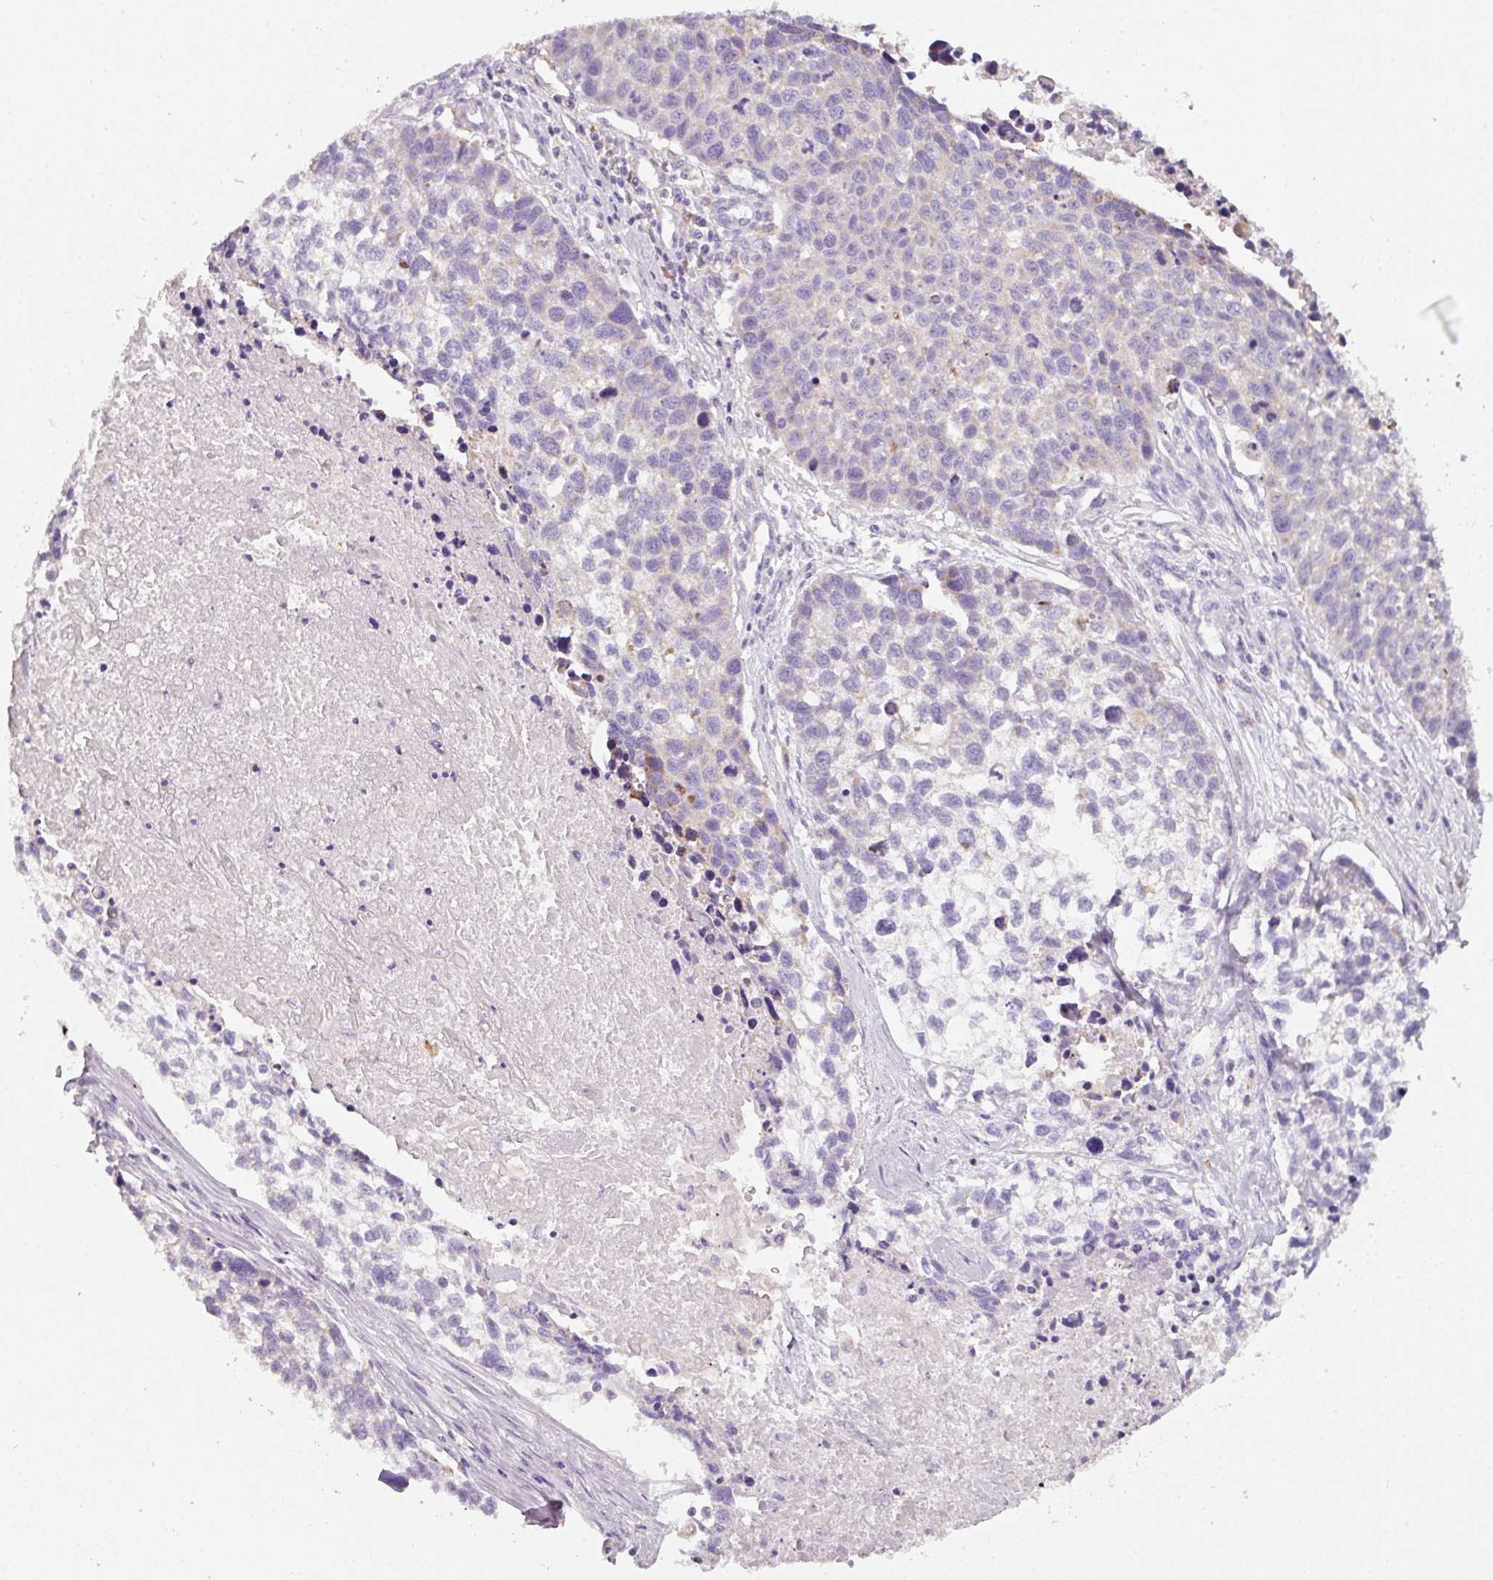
{"staining": {"intensity": "negative", "quantity": "none", "location": "none"}, "tissue": "lung cancer", "cell_type": "Tumor cells", "image_type": "cancer", "snomed": [{"axis": "morphology", "description": "Squamous cell carcinoma, NOS"}, {"axis": "topography", "description": "Lung"}], "caption": "Protein analysis of lung cancer (squamous cell carcinoma) demonstrates no significant positivity in tumor cells.", "gene": "IQGAP2", "patient": {"sex": "male", "age": 74}}